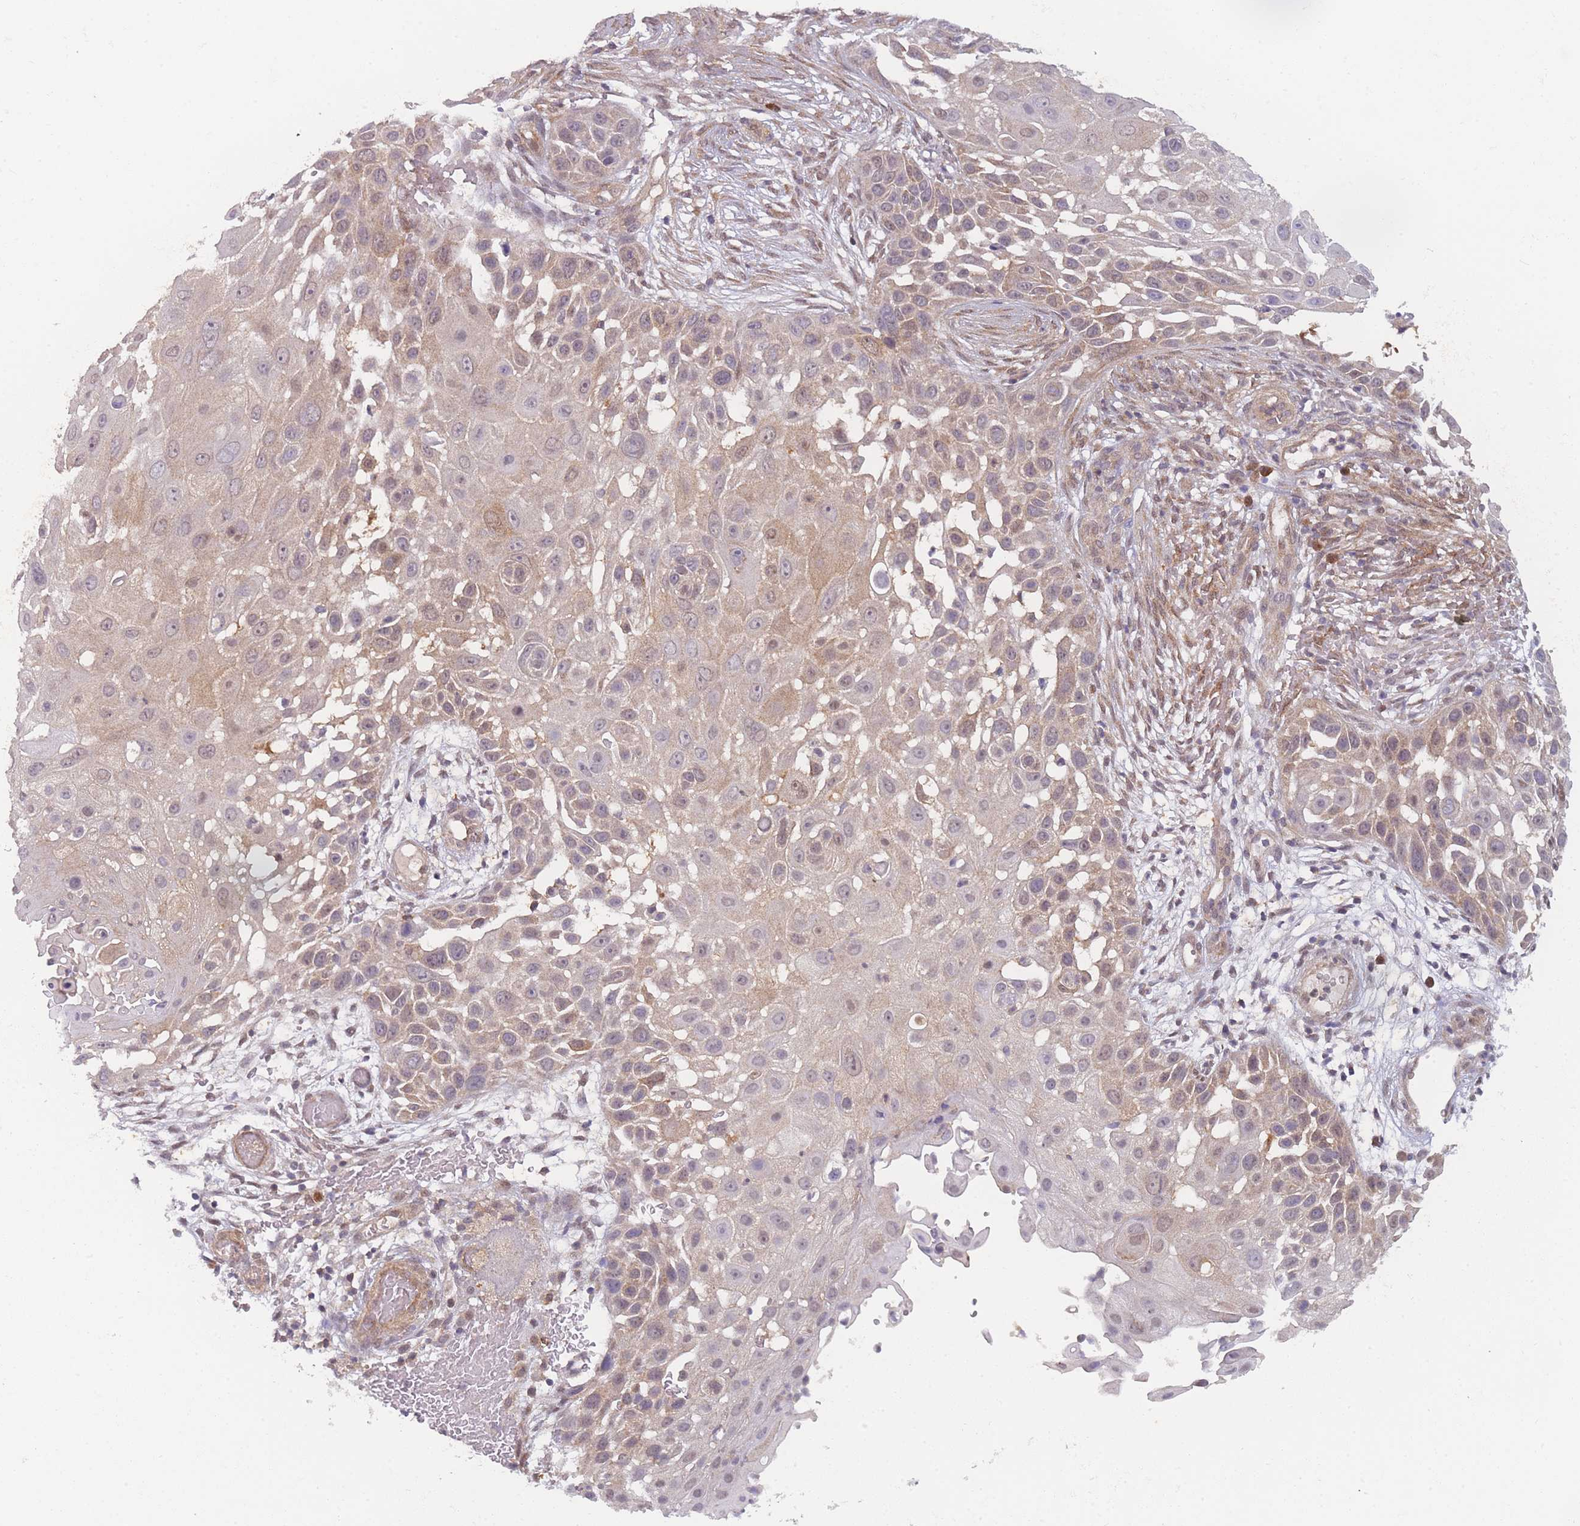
{"staining": {"intensity": "weak", "quantity": "25%-75%", "location": "cytoplasmic/membranous,nuclear"}, "tissue": "skin cancer", "cell_type": "Tumor cells", "image_type": "cancer", "snomed": [{"axis": "morphology", "description": "Squamous cell carcinoma, NOS"}, {"axis": "topography", "description": "Skin"}], "caption": "Weak cytoplasmic/membranous and nuclear staining is identified in about 25%-75% of tumor cells in squamous cell carcinoma (skin). Ihc stains the protein of interest in brown and the nuclei are stained blue.", "gene": "MRI1", "patient": {"sex": "female", "age": 44}}